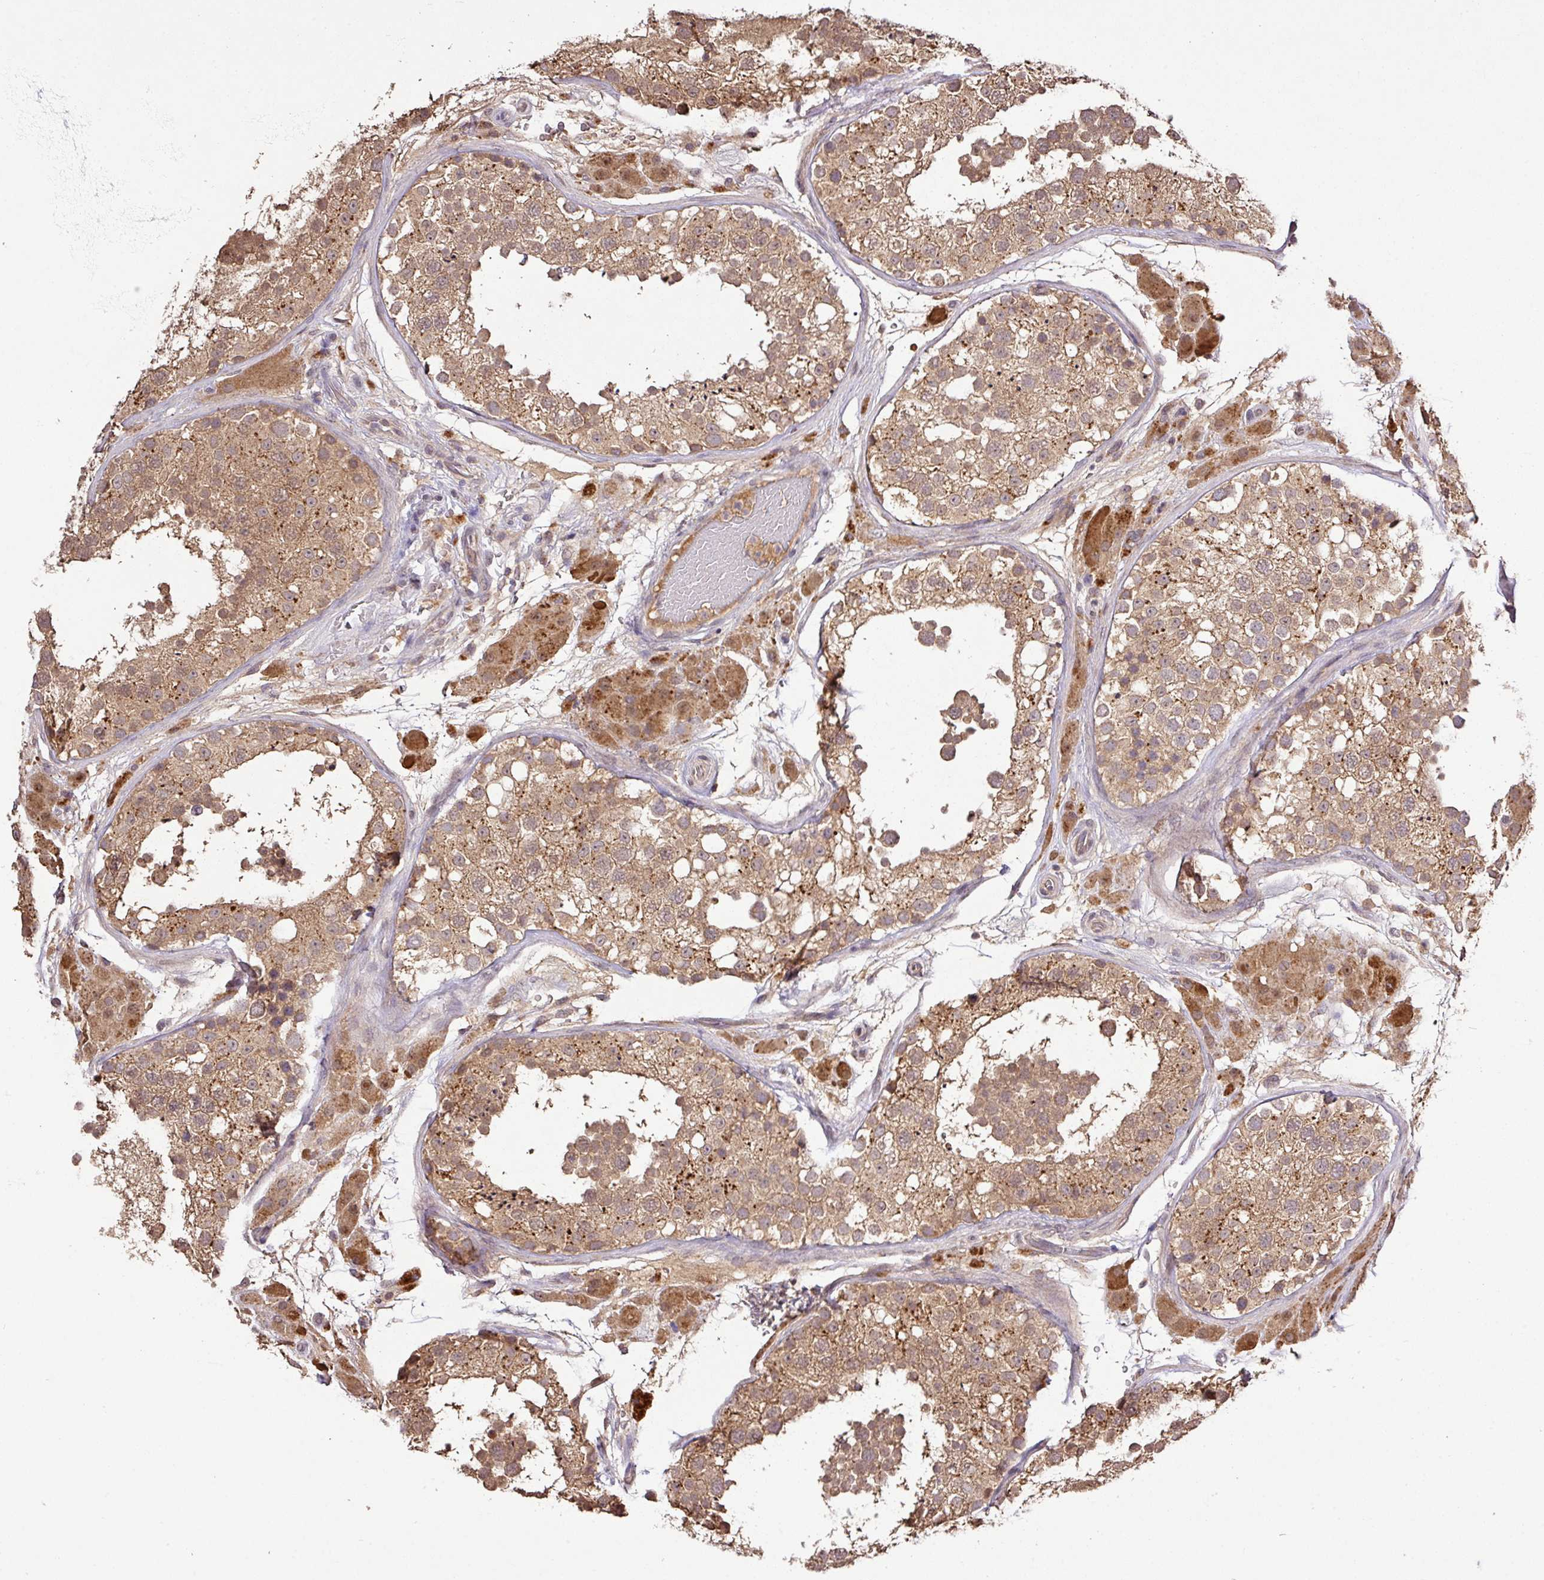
{"staining": {"intensity": "moderate", "quantity": ">75%", "location": "cytoplasmic/membranous"}, "tissue": "testis", "cell_type": "Cells in seminiferous ducts", "image_type": "normal", "snomed": [{"axis": "morphology", "description": "Normal tissue, NOS"}, {"axis": "topography", "description": "Testis"}], "caption": "High-magnification brightfield microscopy of unremarkable testis stained with DAB (3,3'-diaminobenzidine) (brown) and counterstained with hematoxylin (blue). cells in seminiferous ducts exhibit moderate cytoplasmic/membranous expression is seen in about>75% of cells.", "gene": "FAIM", "patient": {"sex": "male", "age": 26}}